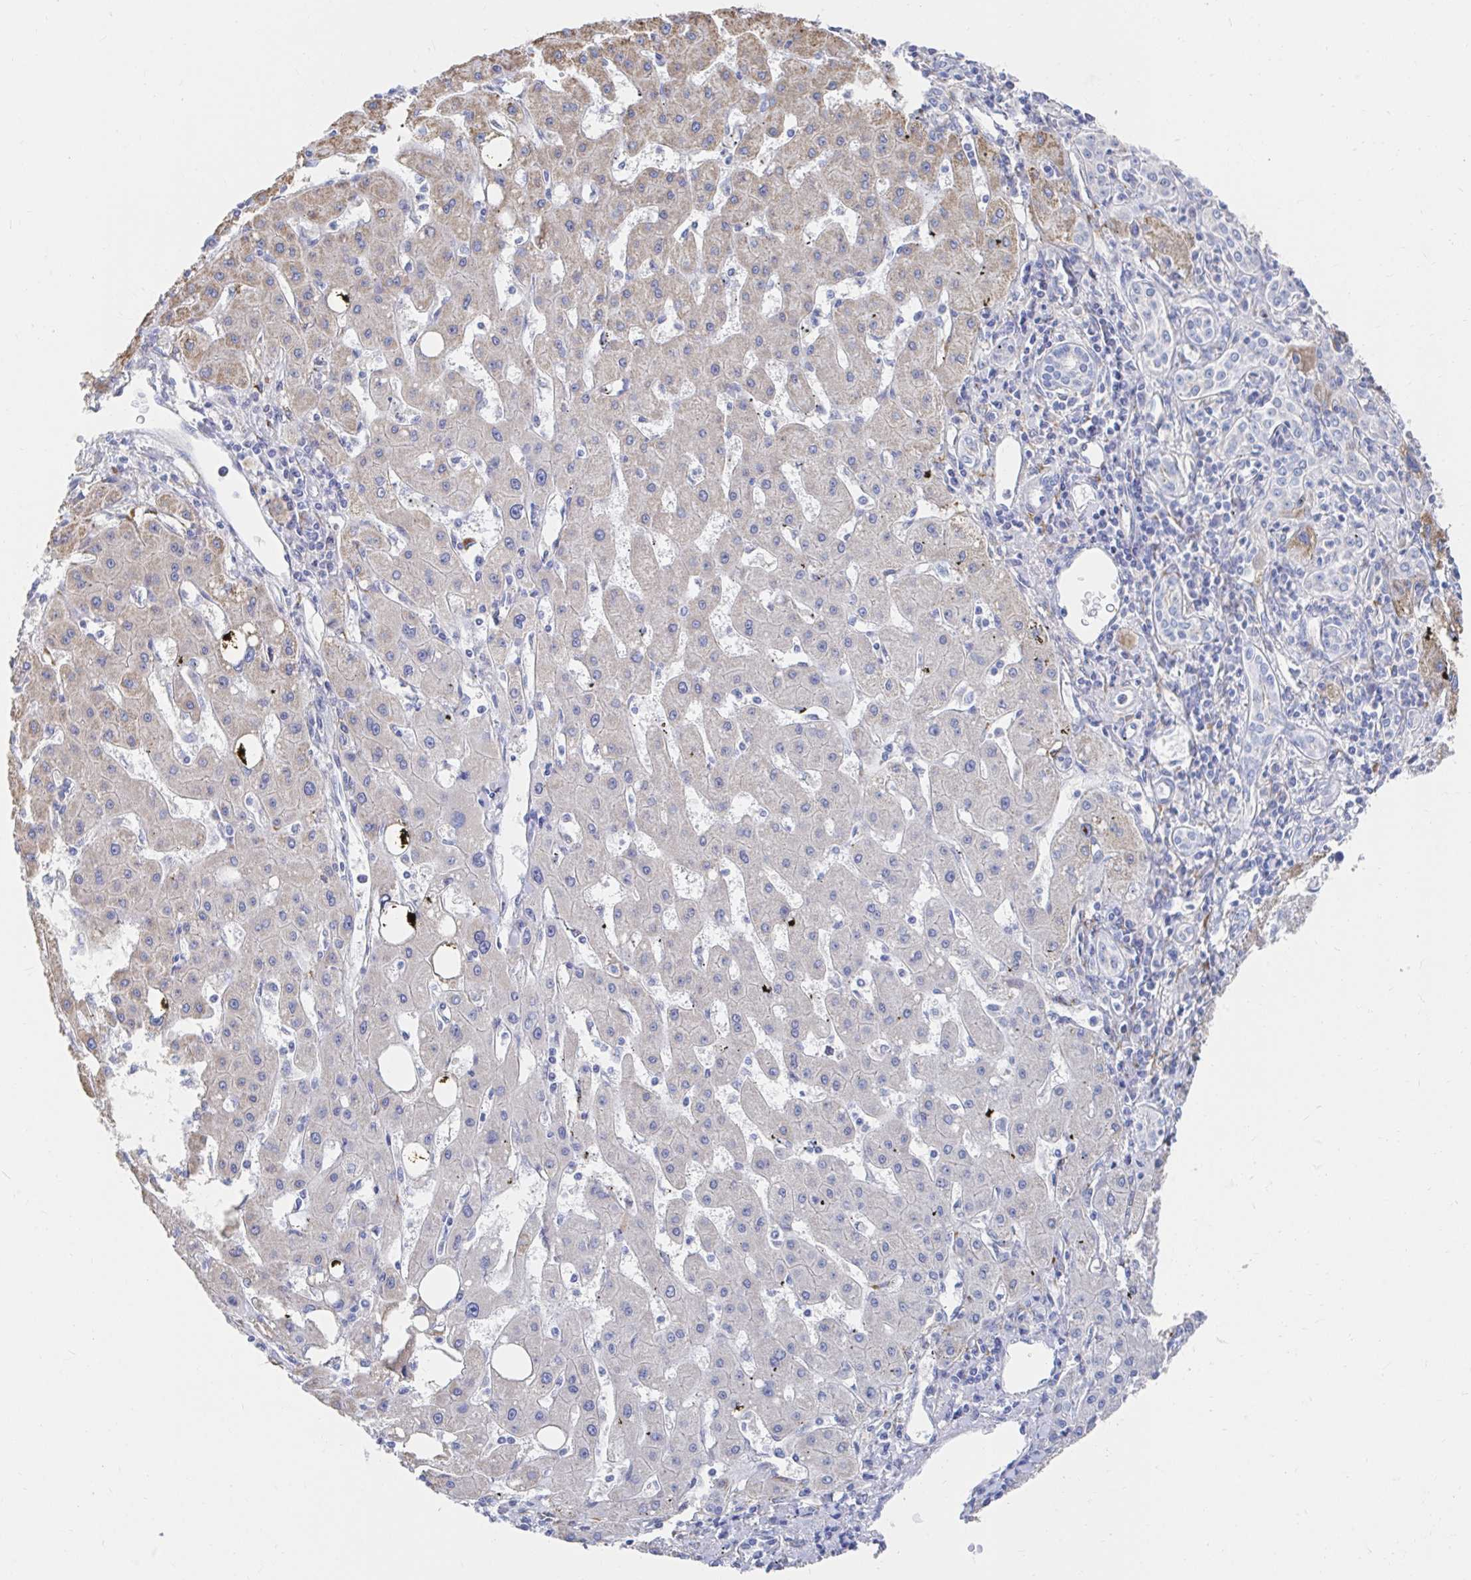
{"staining": {"intensity": "negative", "quantity": "none", "location": "none"}, "tissue": "liver cancer", "cell_type": "Tumor cells", "image_type": "cancer", "snomed": [{"axis": "morphology", "description": "Carcinoma, Hepatocellular, NOS"}, {"axis": "topography", "description": "Liver"}], "caption": "An image of liver hepatocellular carcinoma stained for a protein displays no brown staining in tumor cells. Brightfield microscopy of immunohistochemistry stained with DAB (brown) and hematoxylin (blue), captured at high magnification.", "gene": "LAMC3", "patient": {"sex": "male", "age": 72}}